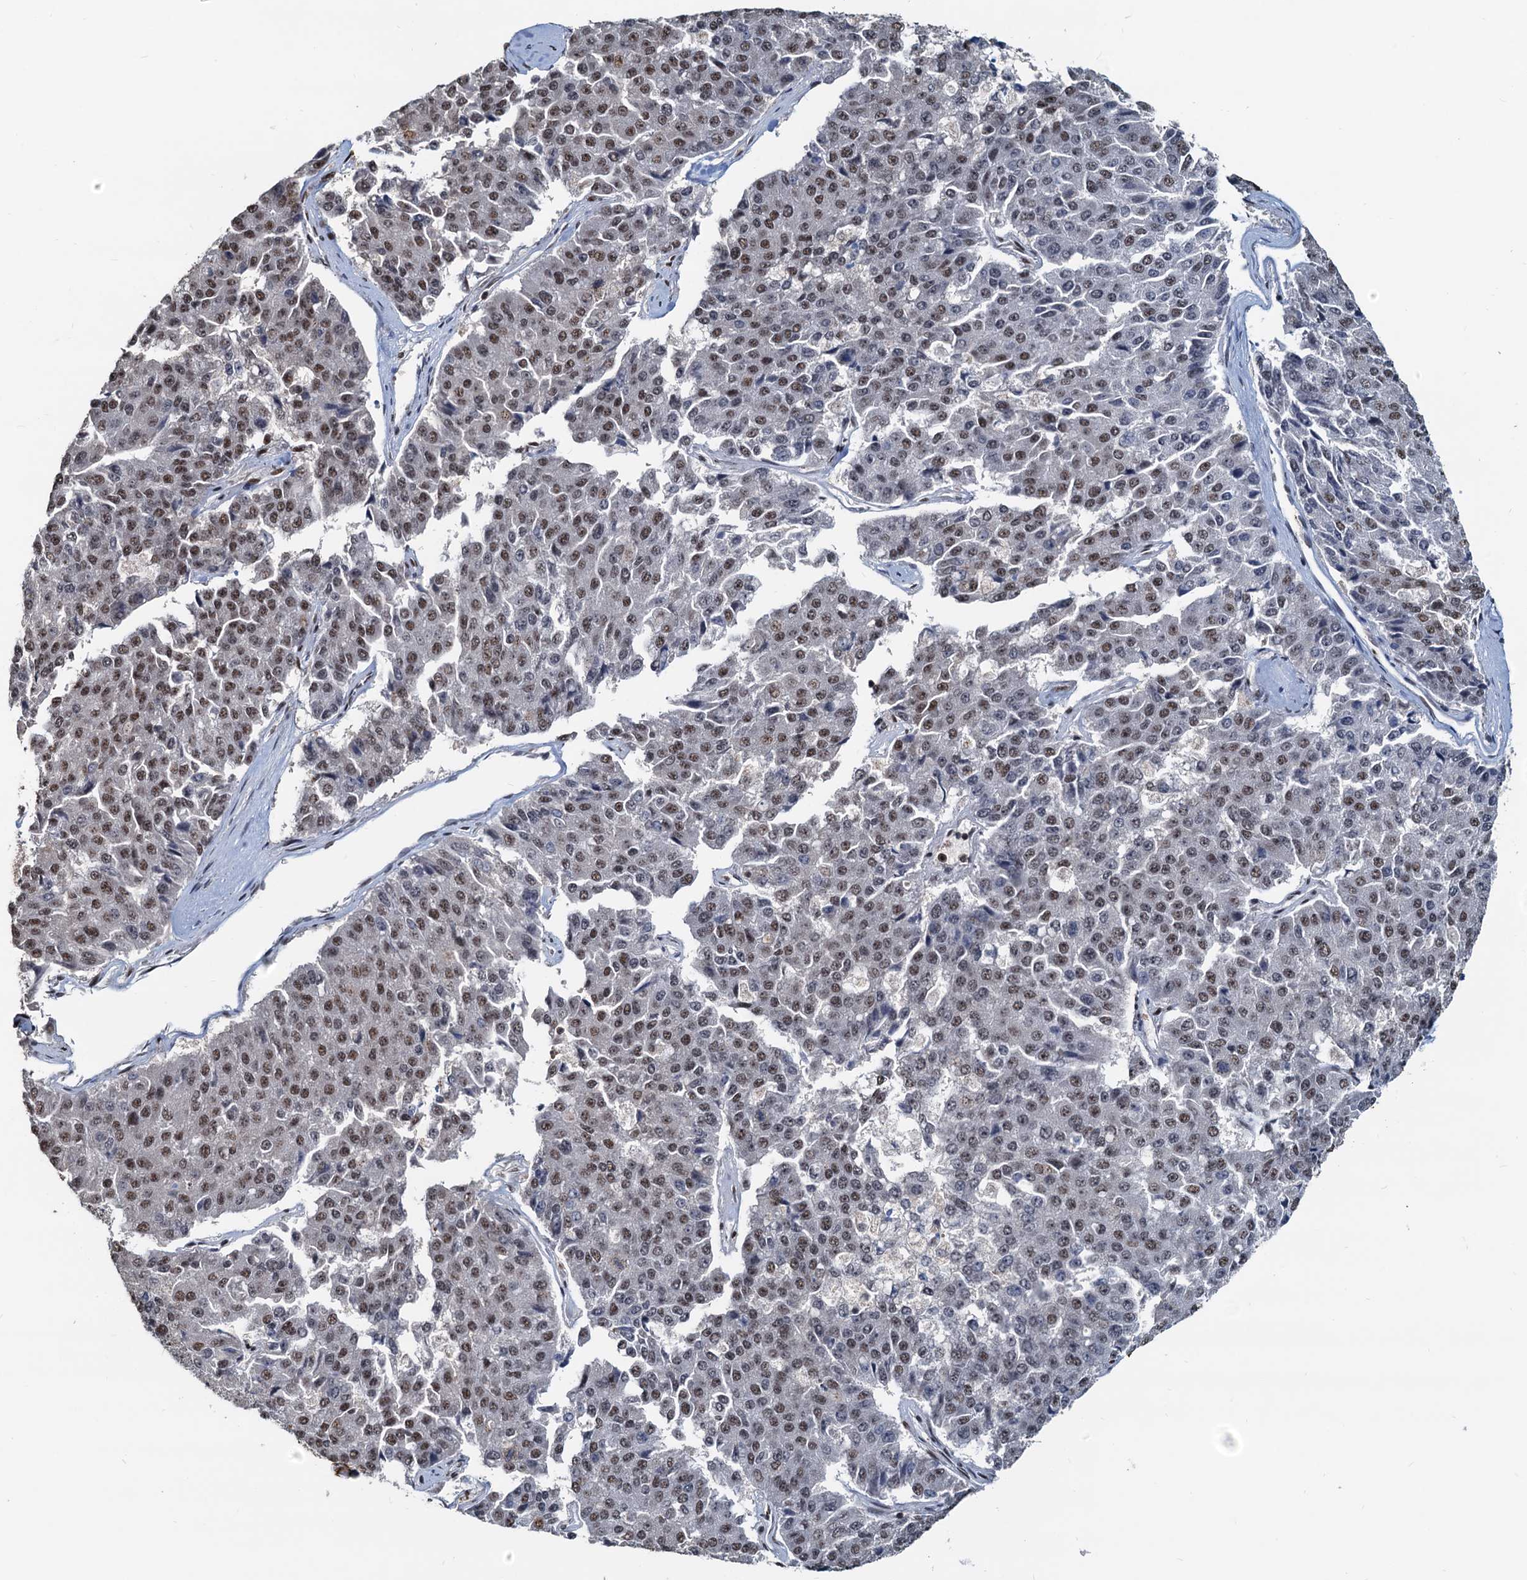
{"staining": {"intensity": "moderate", "quantity": "25%-75%", "location": "nuclear"}, "tissue": "pancreatic cancer", "cell_type": "Tumor cells", "image_type": "cancer", "snomed": [{"axis": "morphology", "description": "Adenocarcinoma, NOS"}, {"axis": "topography", "description": "Pancreas"}], "caption": "Immunohistochemistry photomicrograph of neoplastic tissue: human pancreatic adenocarcinoma stained using IHC displays medium levels of moderate protein expression localized specifically in the nuclear of tumor cells, appearing as a nuclear brown color.", "gene": "RSRC2", "patient": {"sex": "male", "age": 50}}